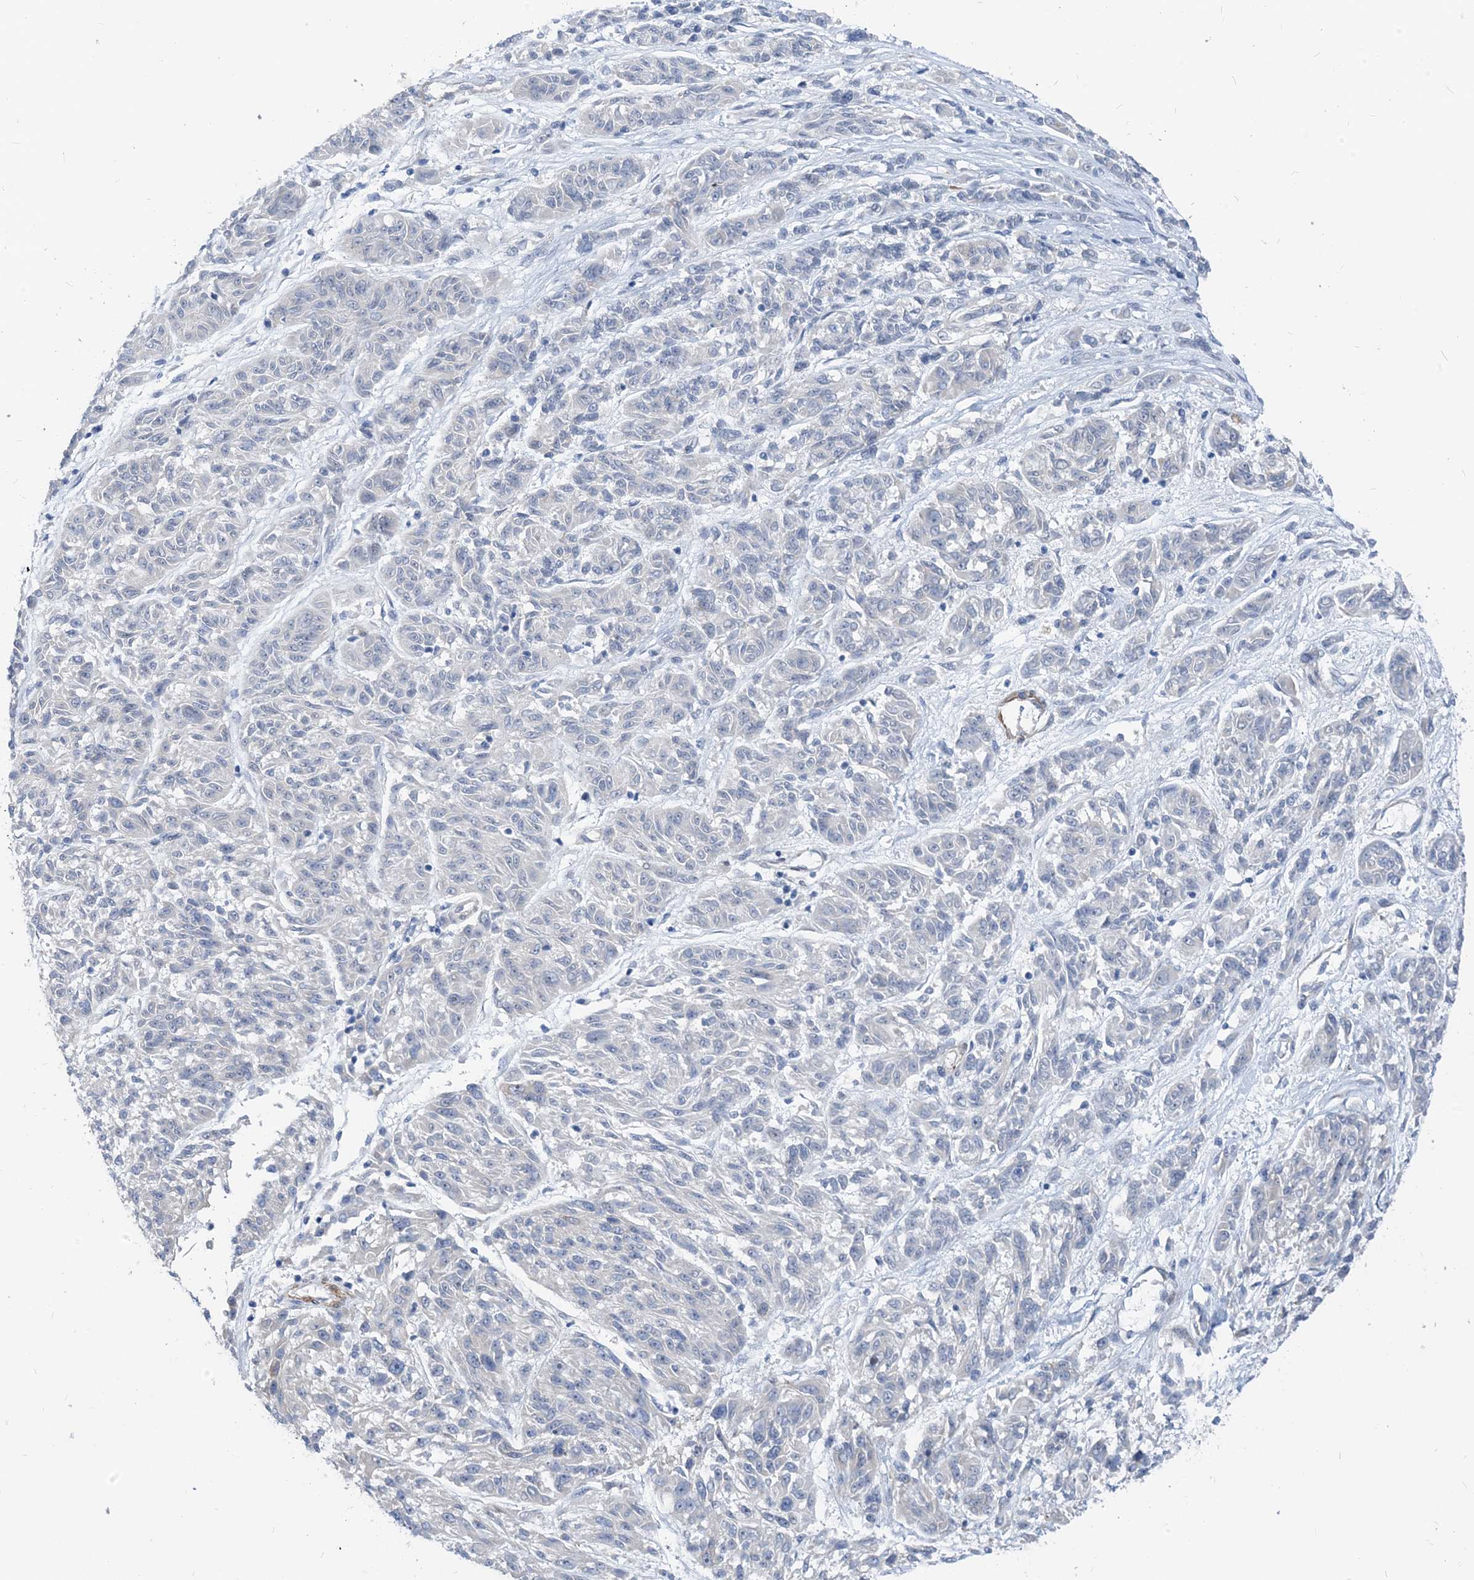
{"staining": {"intensity": "negative", "quantity": "none", "location": "none"}, "tissue": "melanoma", "cell_type": "Tumor cells", "image_type": "cancer", "snomed": [{"axis": "morphology", "description": "Malignant melanoma, NOS"}, {"axis": "topography", "description": "Skin"}], "caption": "Tumor cells show no significant expression in melanoma.", "gene": "PLEKHA3", "patient": {"sex": "male", "age": 53}}